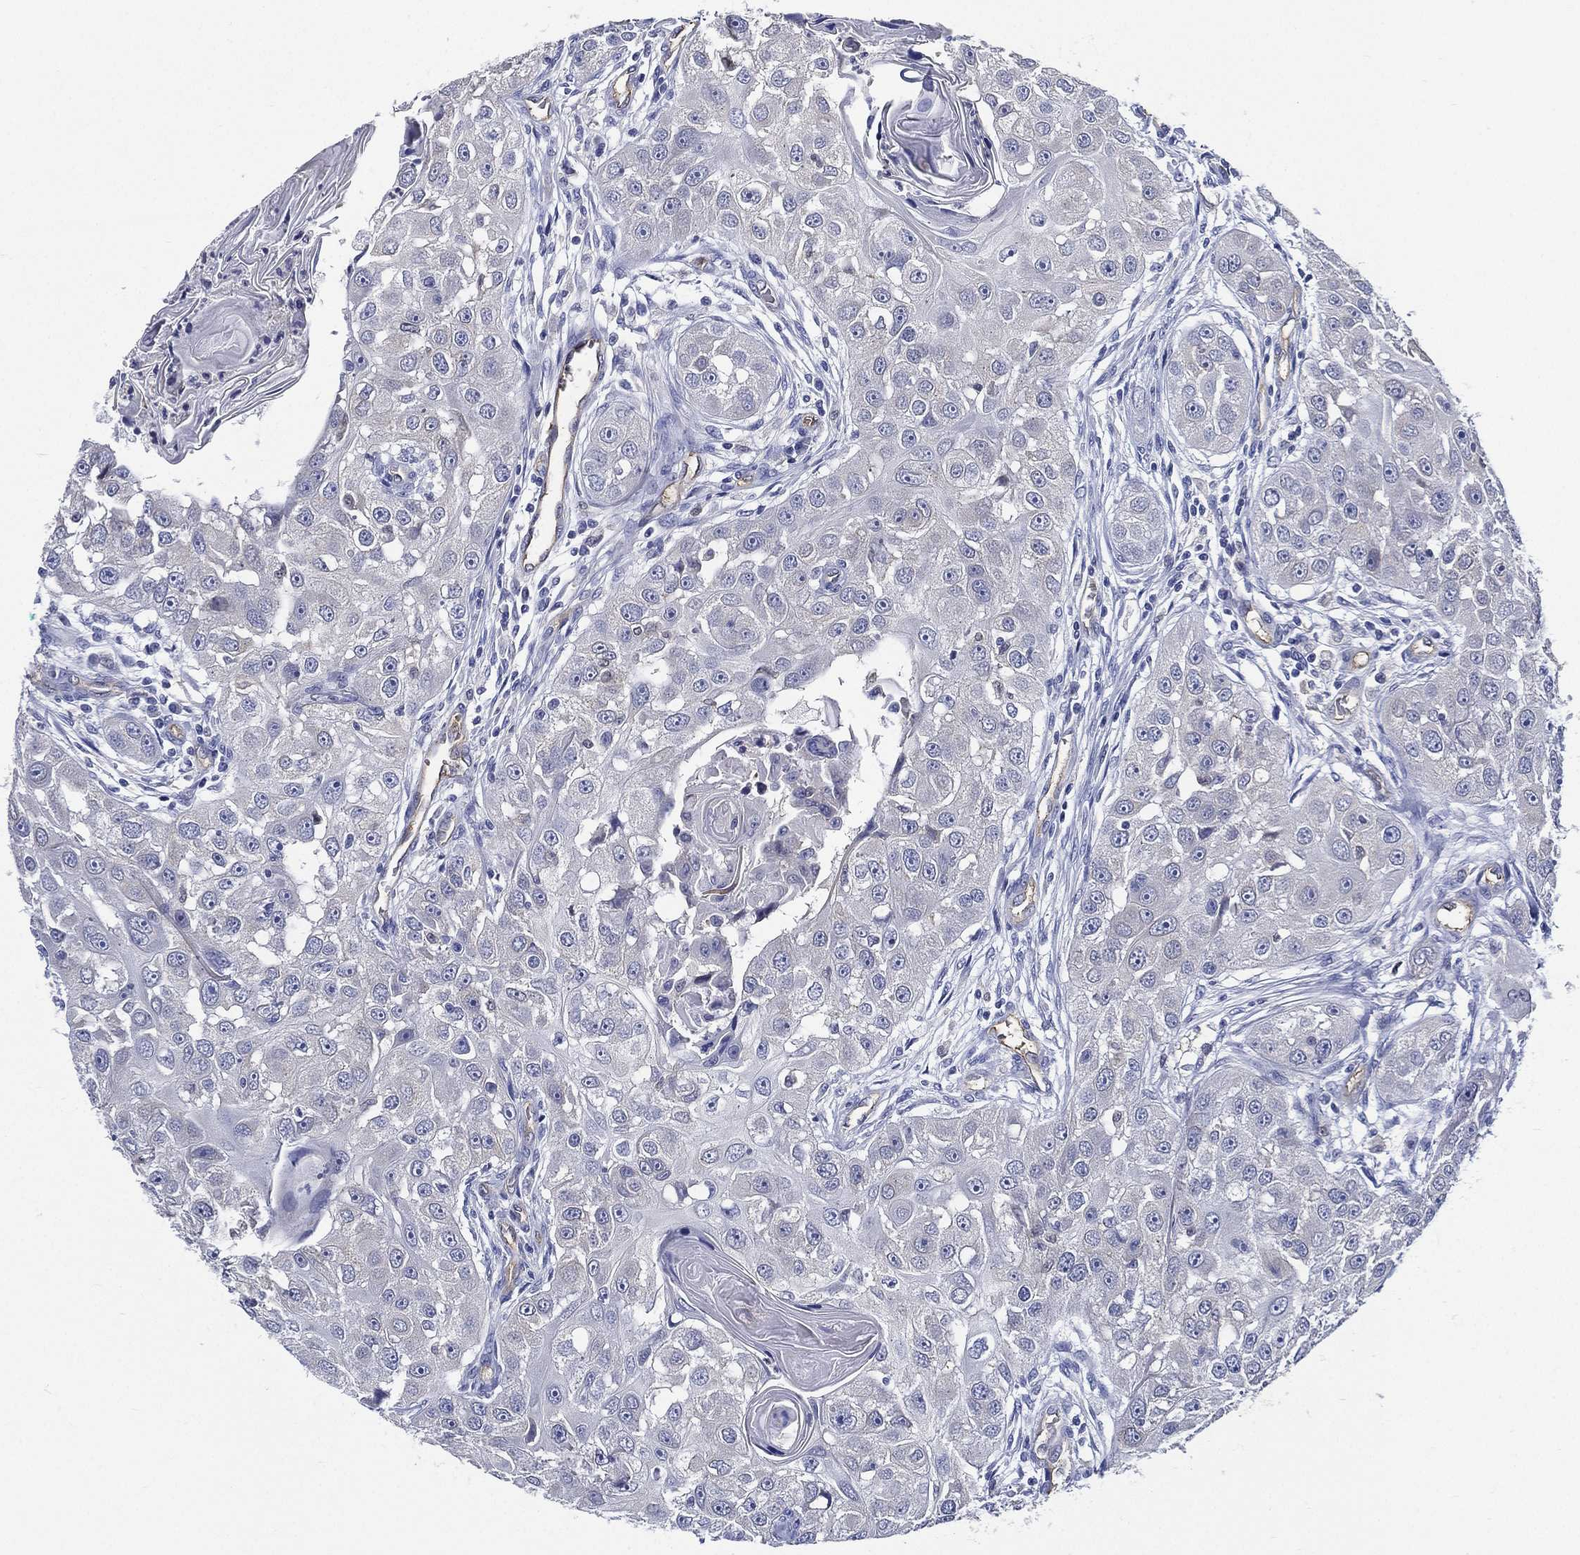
{"staining": {"intensity": "negative", "quantity": "none", "location": "none"}, "tissue": "head and neck cancer", "cell_type": "Tumor cells", "image_type": "cancer", "snomed": [{"axis": "morphology", "description": "Squamous cell carcinoma, NOS"}, {"axis": "topography", "description": "Head-Neck"}], "caption": "DAB (3,3'-diaminobenzidine) immunohistochemical staining of head and neck squamous cell carcinoma reveals no significant expression in tumor cells.", "gene": "NEDD9", "patient": {"sex": "male", "age": 51}}